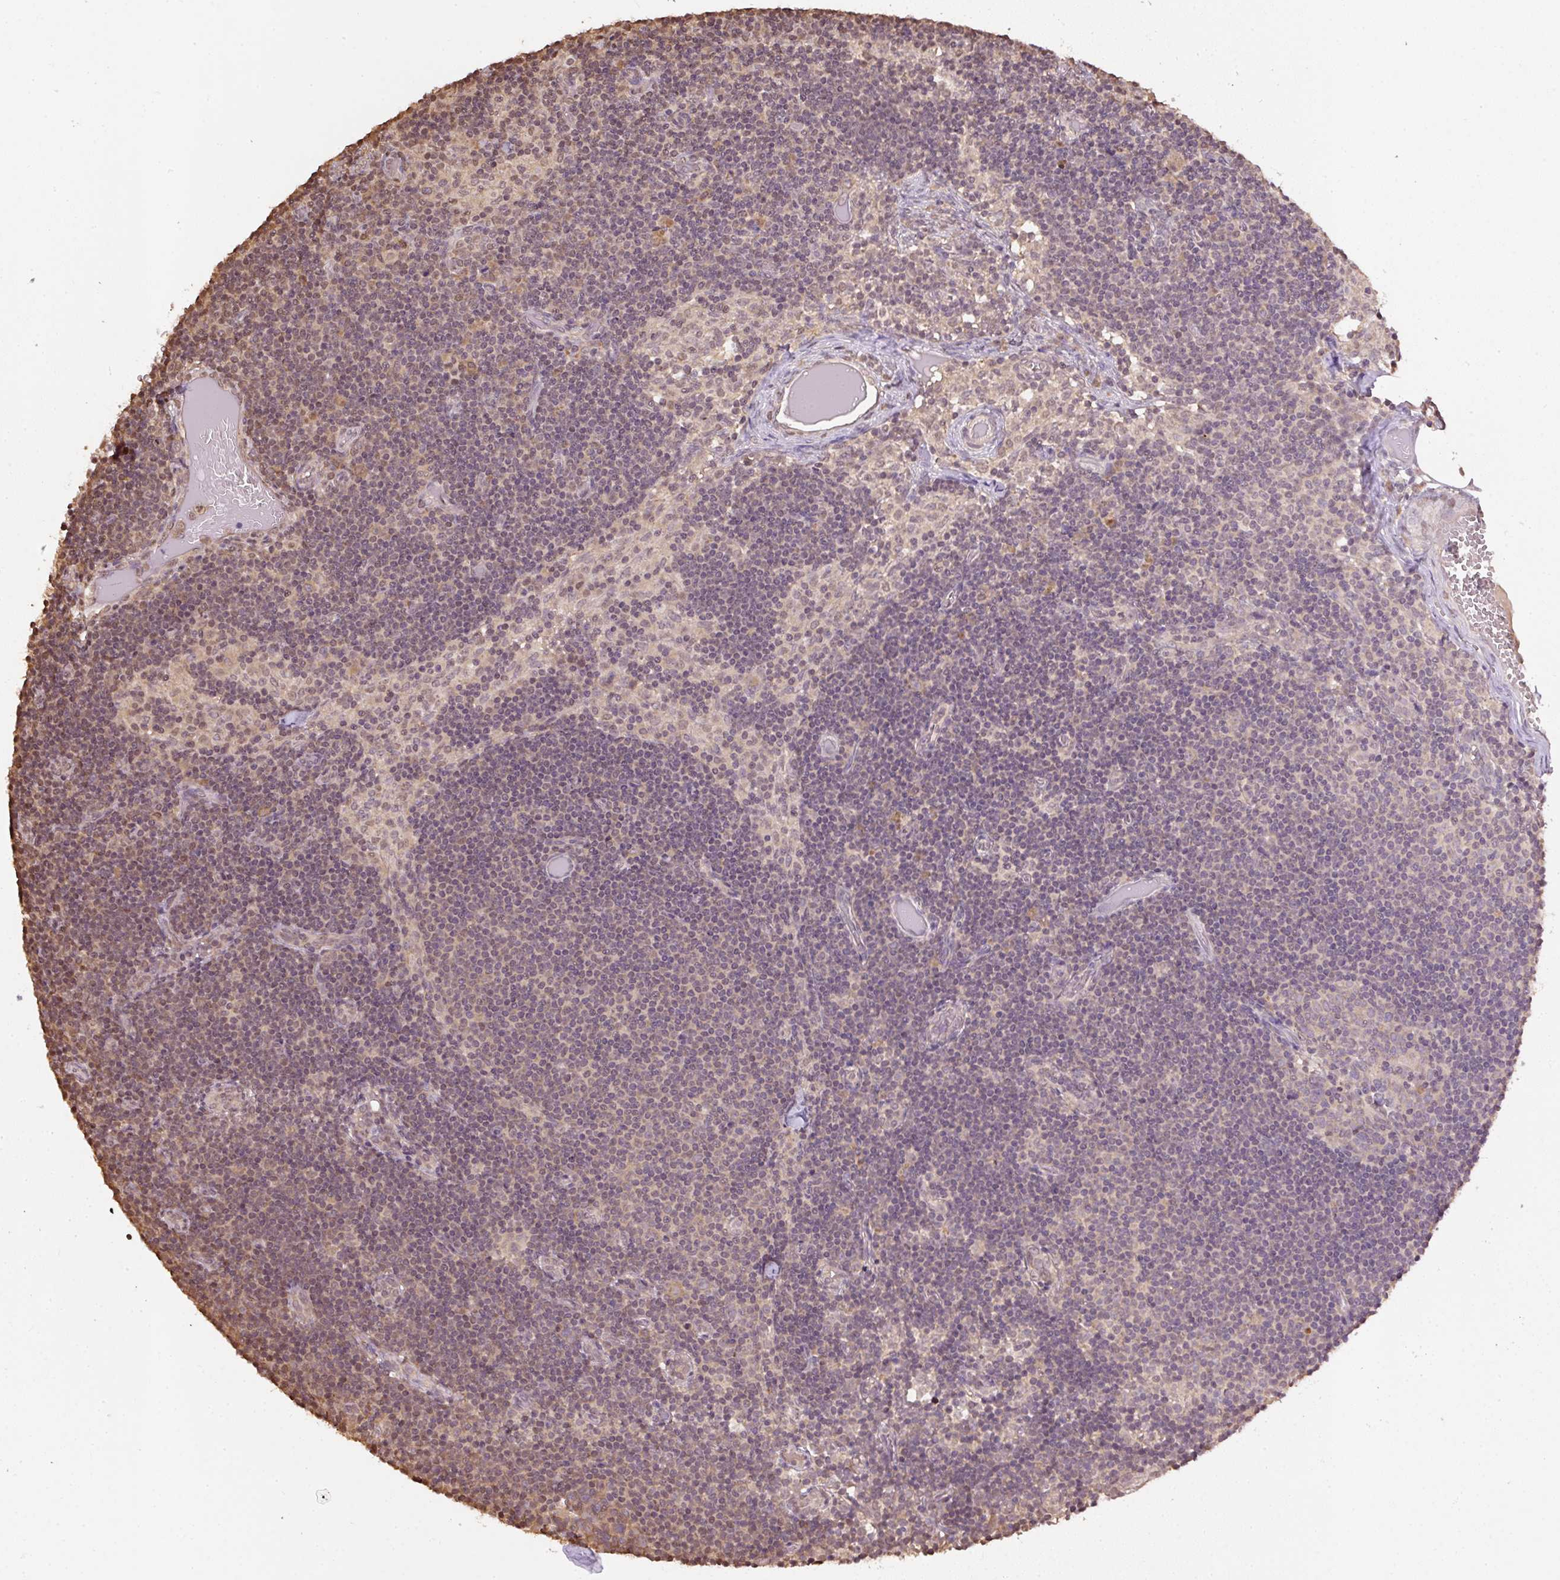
{"staining": {"intensity": "weak", "quantity": "<25%", "location": "nuclear"}, "tissue": "lymph node", "cell_type": "Germinal center cells", "image_type": "normal", "snomed": [{"axis": "morphology", "description": "Normal tissue, NOS"}, {"axis": "topography", "description": "Lymph node"}], "caption": "Histopathology image shows no significant protein positivity in germinal center cells of unremarkable lymph node. (Immunohistochemistry, brightfield microscopy, high magnification).", "gene": "TMEM170B", "patient": {"sex": "female", "age": 31}}